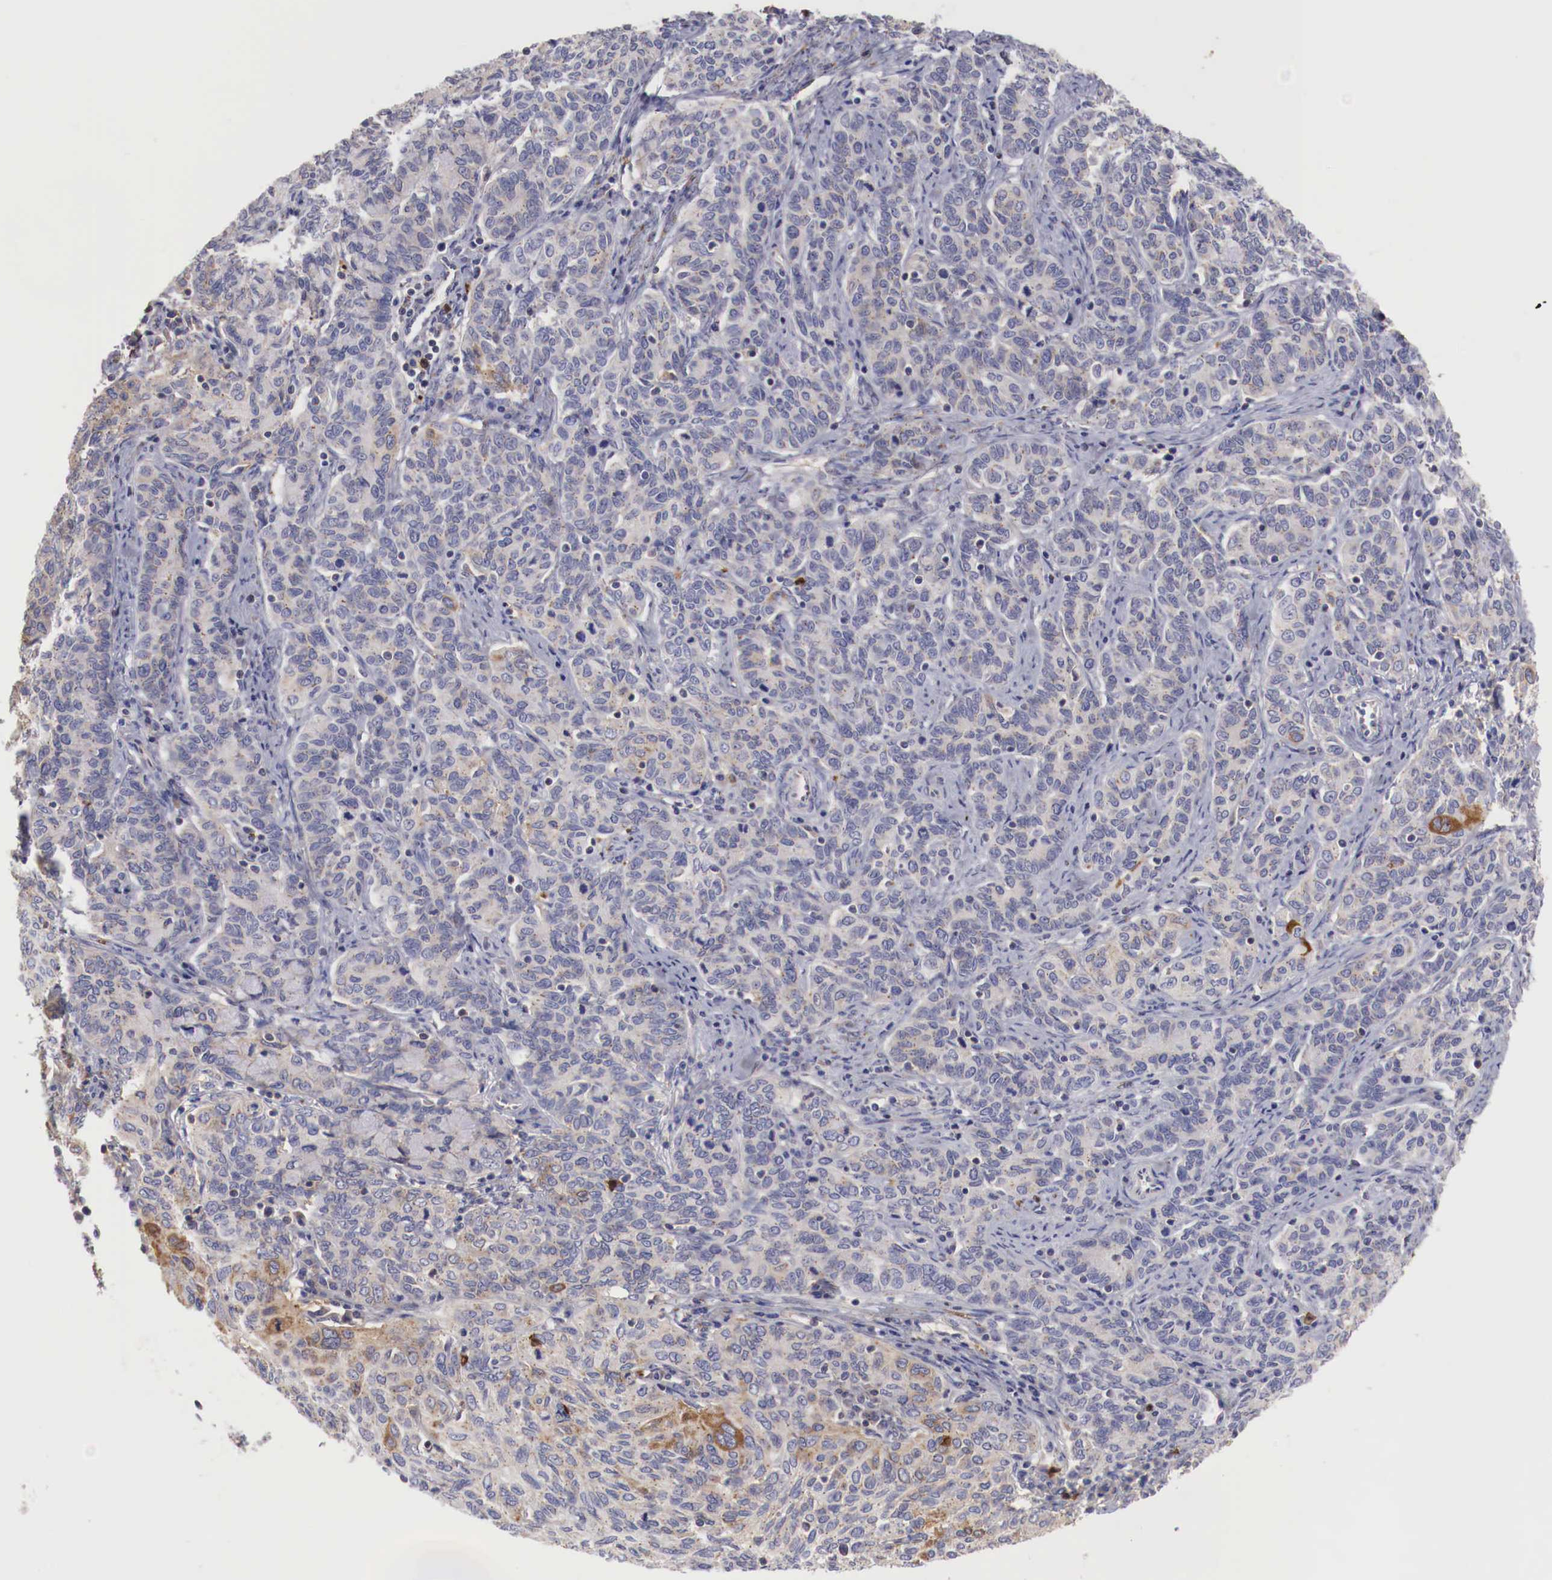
{"staining": {"intensity": "weak", "quantity": "<25%", "location": "cytoplasmic/membranous"}, "tissue": "cervical cancer", "cell_type": "Tumor cells", "image_type": "cancer", "snomed": [{"axis": "morphology", "description": "Squamous cell carcinoma, NOS"}, {"axis": "topography", "description": "Cervix"}], "caption": "A histopathology image of cervical squamous cell carcinoma stained for a protein demonstrates no brown staining in tumor cells.", "gene": "PITPNA", "patient": {"sex": "female", "age": 38}}